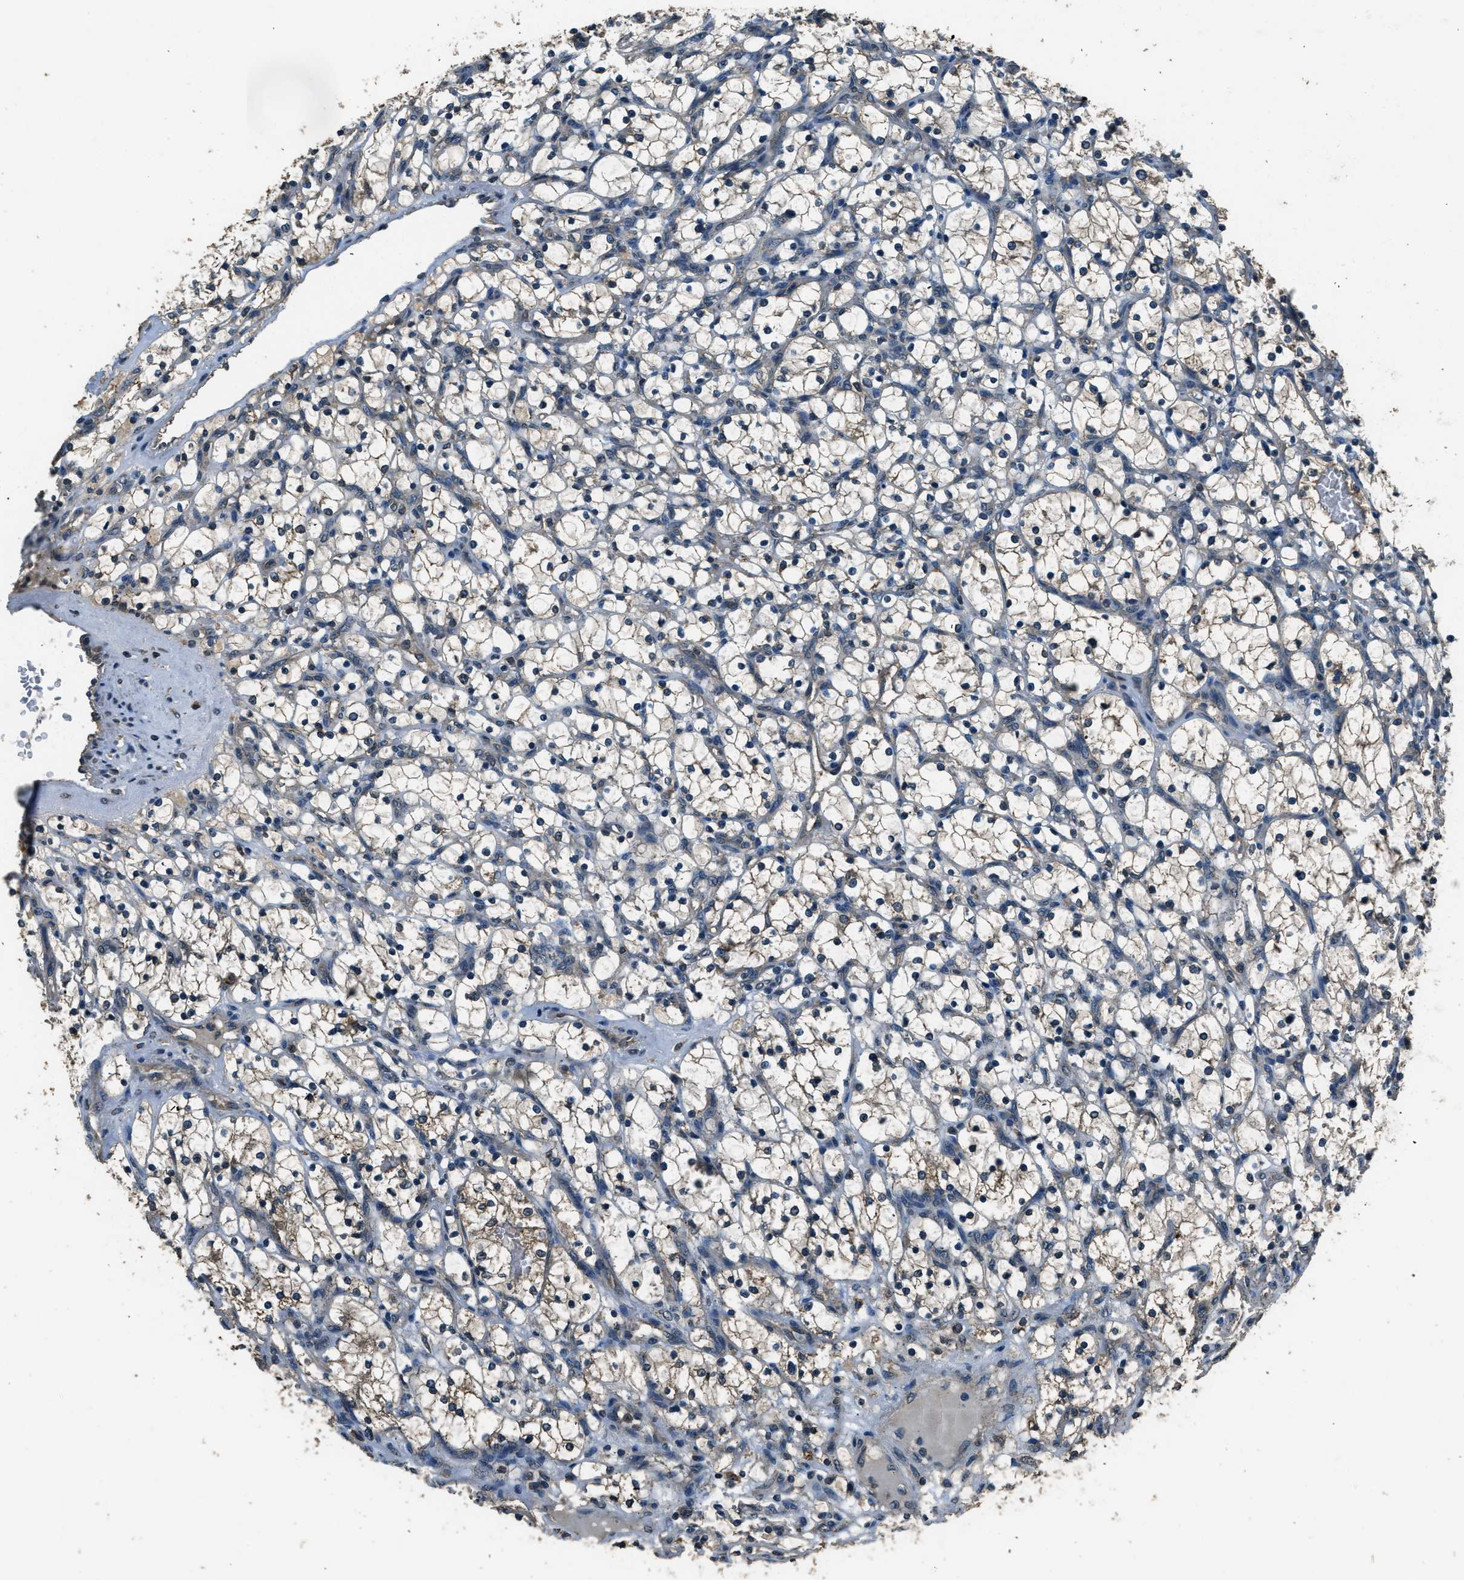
{"staining": {"intensity": "negative", "quantity": "none", "location": "none"}, "tissue": "renal cancer", "cell_type": "Tumor cells", "image_type": "cancer", "snomed": [{"axis": "morphology", "description": "Adenocarcinoma, NOS"}, {"axis": "topography", "description": "Kidney"}], "caption": "Immunohistochemical staining of adenocarcinoma (renal) demonstrates no significant expression in tumor cells.", "gene": "SALL3", "patient": {"sex": "female", "age": 69}}